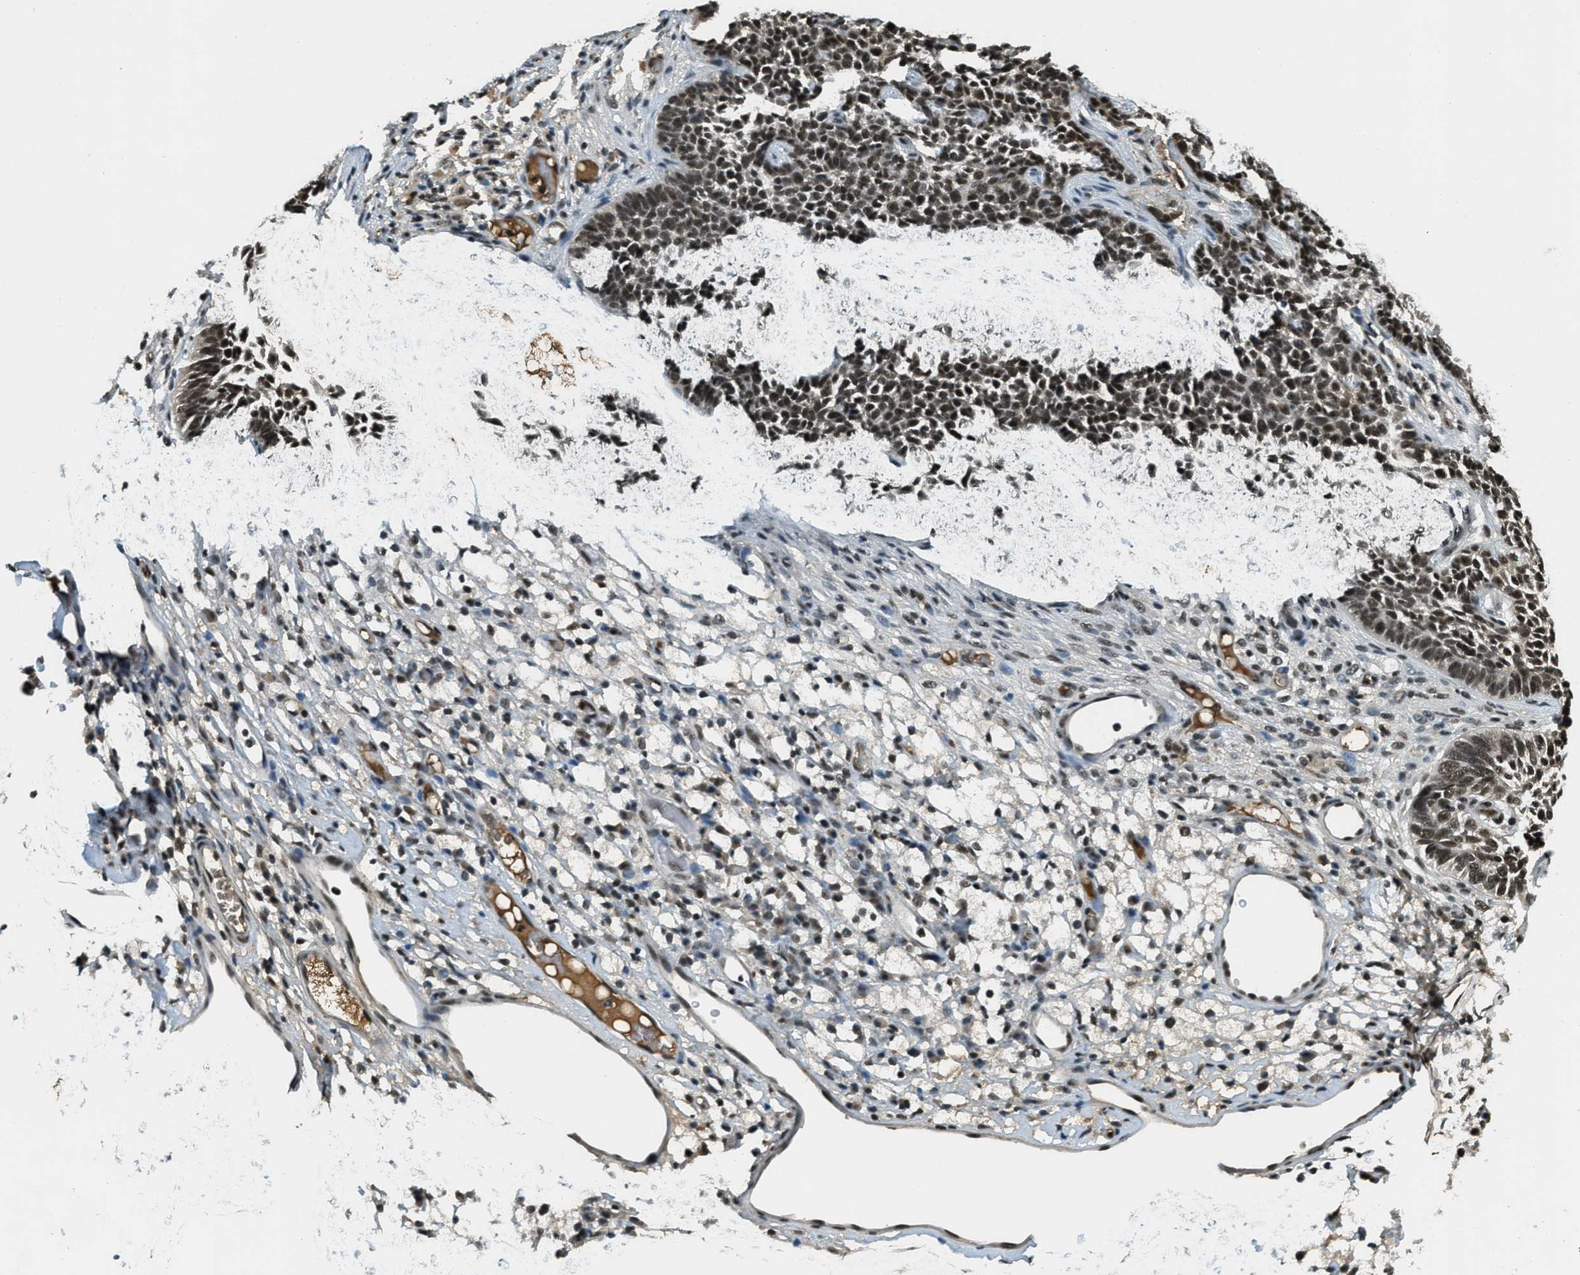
{"staining": {"intensity": "strong", "quantity": ">75%", "location": "nuclear"}, "tissue": "skin cancer", "cell_type": "Tumor cells", "image_type": "cancer", "snomed": [{"axis": "morphology", "description": "Basal cell carcinoma"}, {"axis": "topography", "description": "Skin"}], "caption": "Human skin cancer stained for a protein (brown) shows strong nuclear positive expression in approximately >75% of tumor cells.", "gene": "ZNF148", "patient": {"sex": "female", "age": 84}}